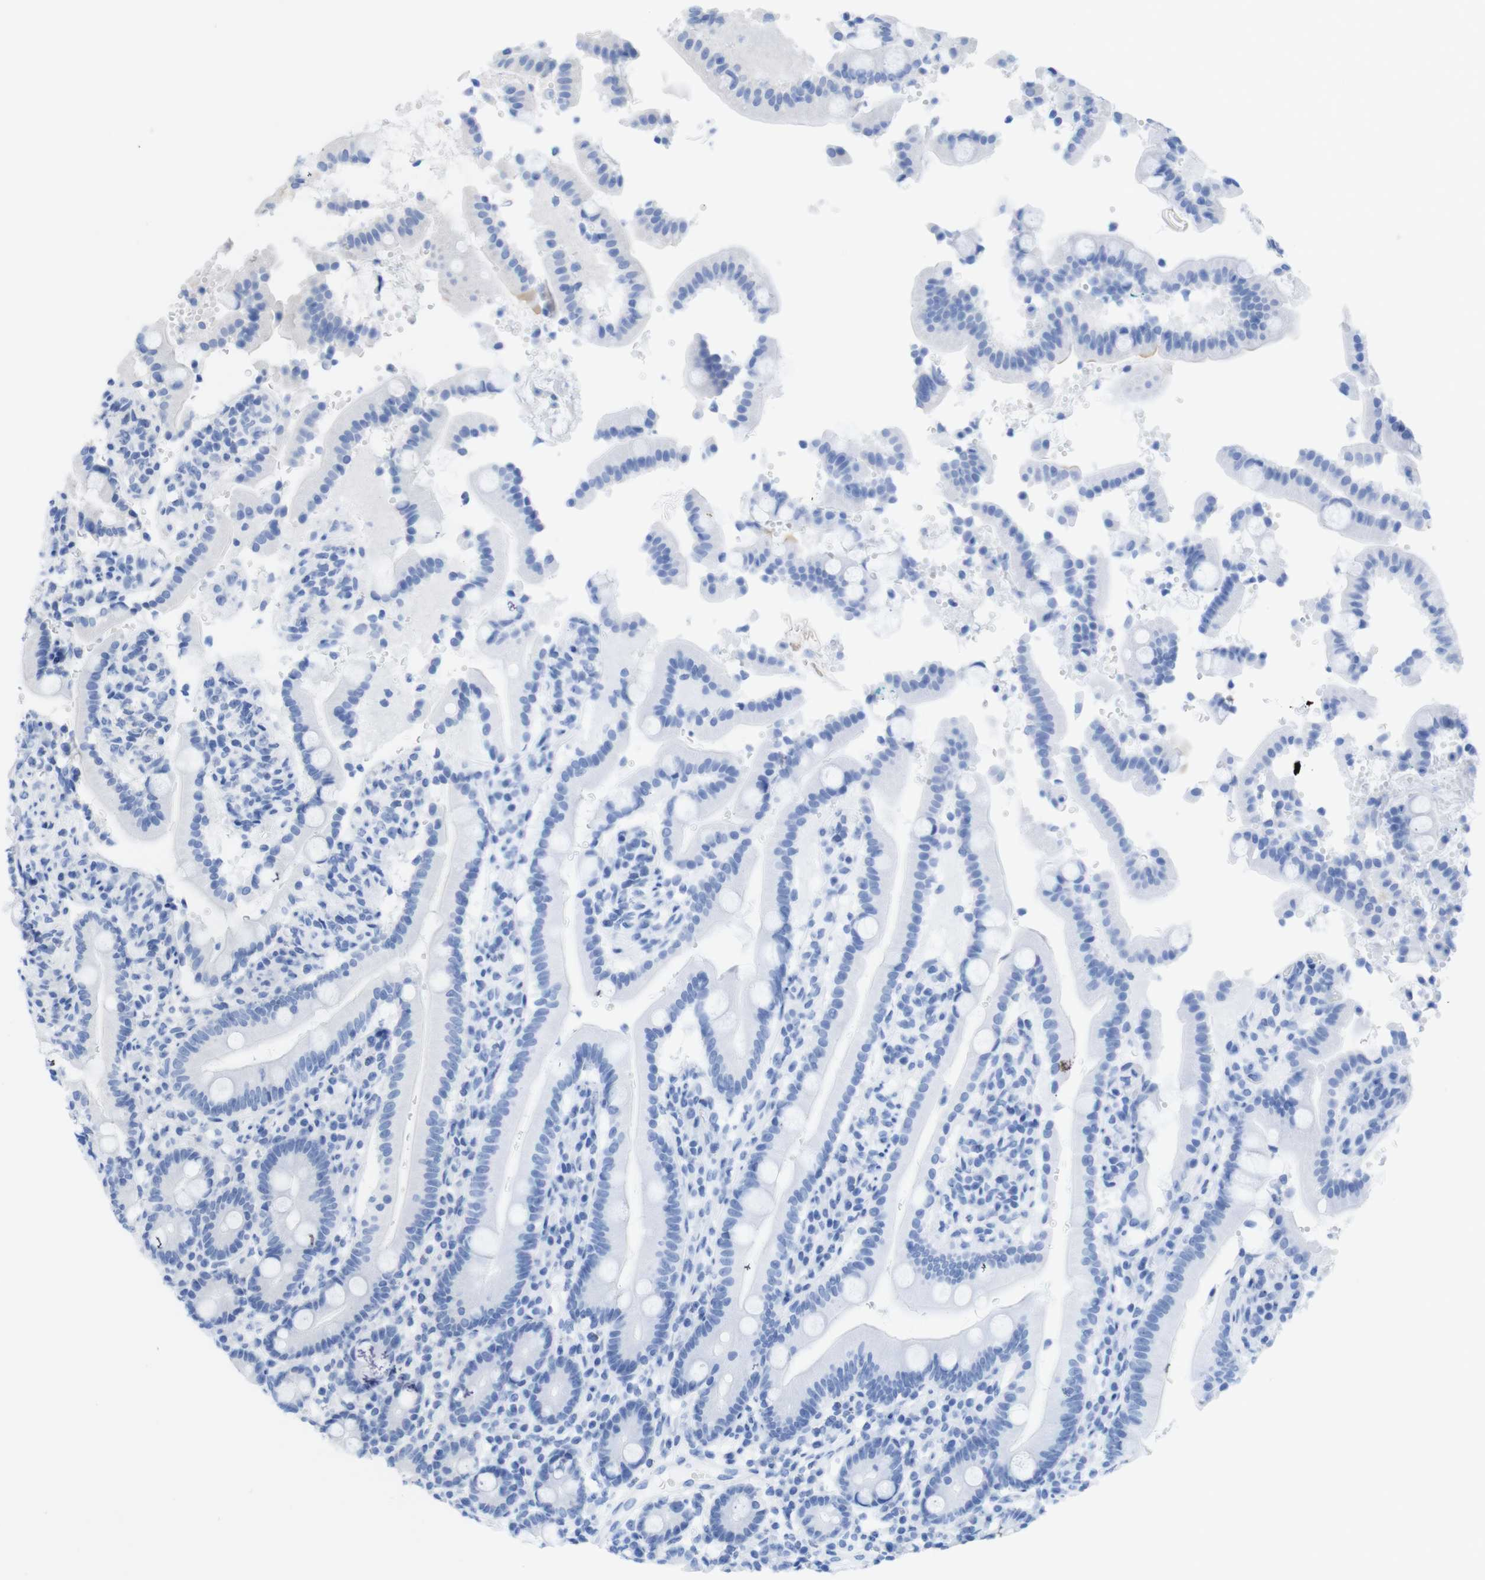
{"staining": {"intensity": "moderate", "quantity": "<25%", "location": "cytoplasmic/membranous"}, "tissue": "duodenum", "cell_type": "Glandular cells", "image_type": "normal", "snomed": [{"axis": "morphology", "description": "Normal tissue, NOS"}, {"axis": "topography", "description": "Small intestine, NOS"}], "caption": "Protein expression analysis of benign human duodenum reveals moderate cytoplasmic/membranous positivity in approximately <25% of glandular cells.", "gene": "KCNS3", "patient": {"sex": "female", "age": 71}}